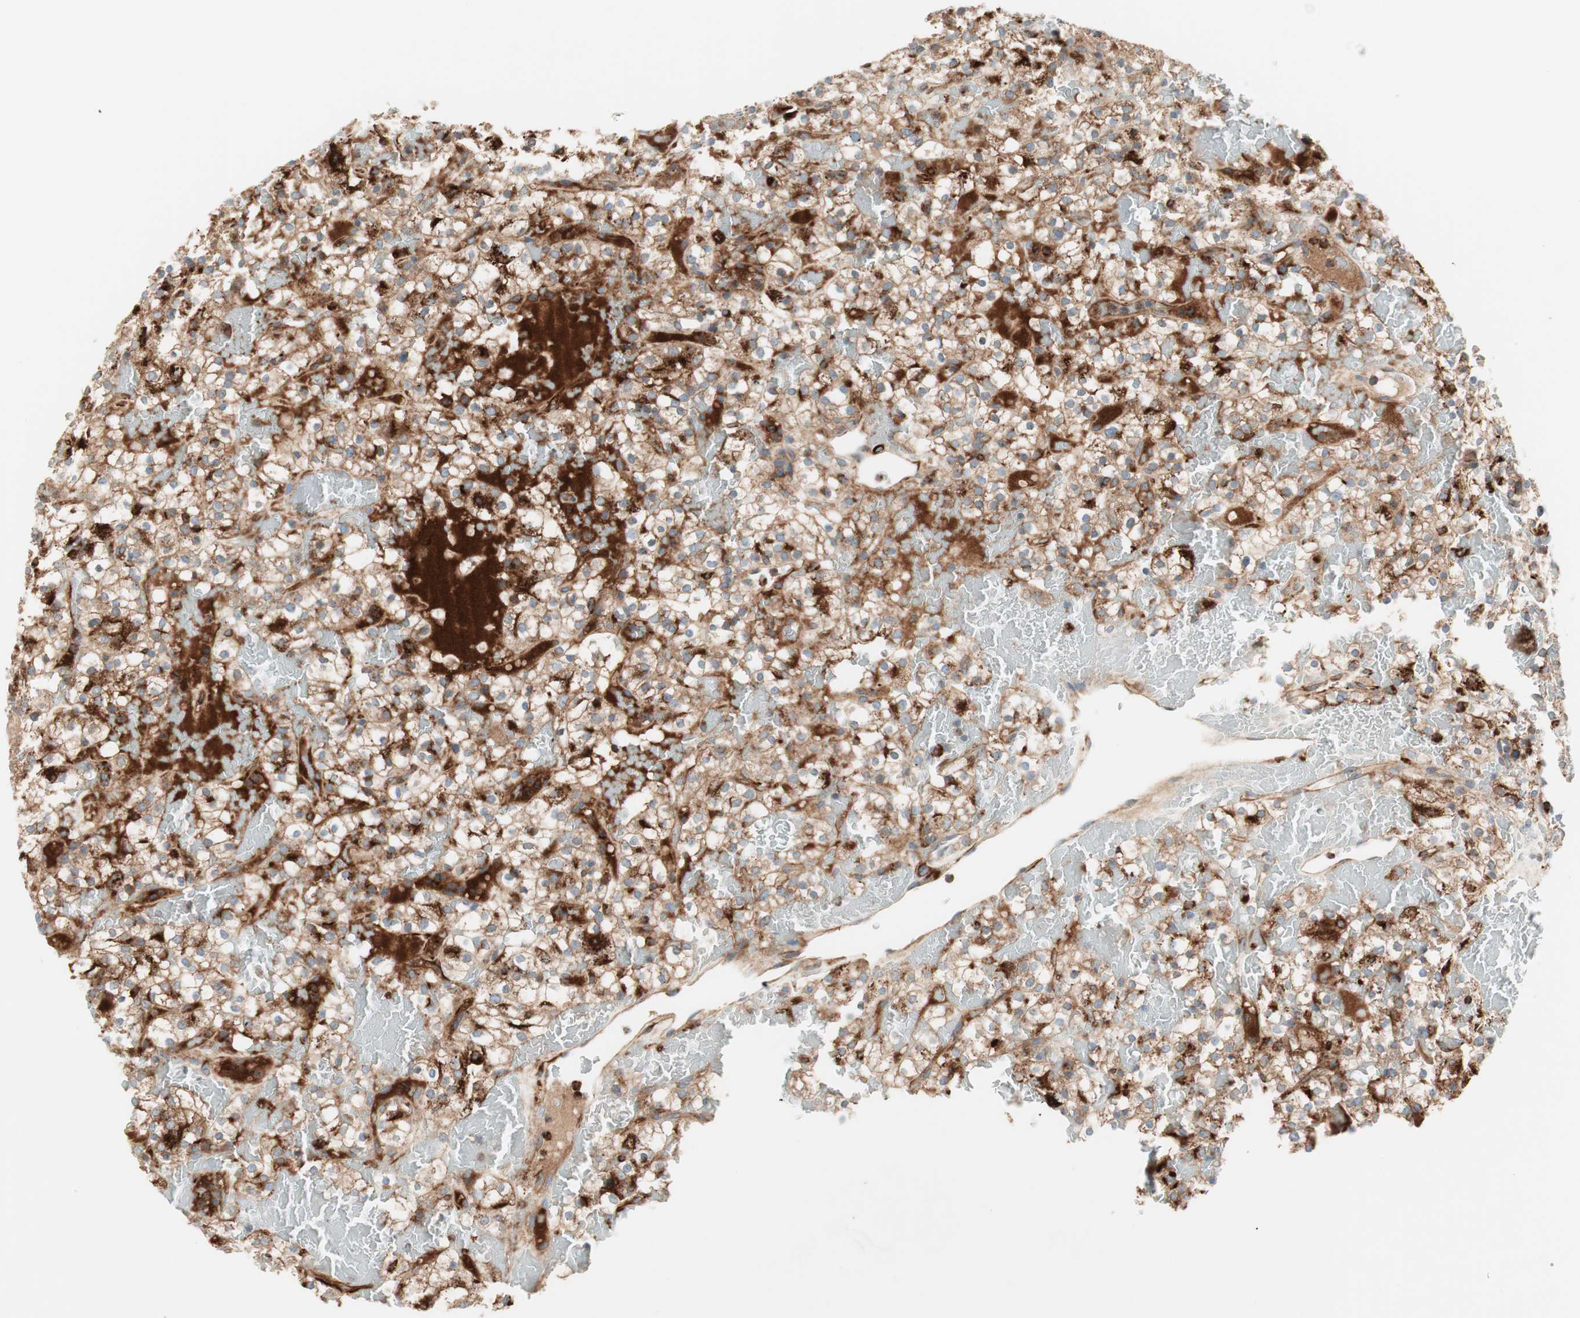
{"staining": {"intensity": "strong", "quantity": "<25%", "location": "cytoplasmic/membranous"}, "tissue": "renal cancer", "cell_type": "Tumor cells", "image_type": "cancer", "snomed": [{"axis": "morphology", "description": "Normal tissue, NOS"}, {"axis": "morphology", "description": "Adenocarcinoma, NOS"}, {"axis": "topography", "description": "Kidney"}], "caption": "Renal cancer (adenocarcinoma) was stained to show a protein in brown. There is medium levels of strong cytoplasmic/membranous expression in approximately <25% of tumor cells. The staining is performed using DAB brown chromogen to label protein expression. The nuclei are counter-stained blue using hematoxylin.", "gene": "ATP6V1G1", "patient": {"sex": "female", "age": 72}}